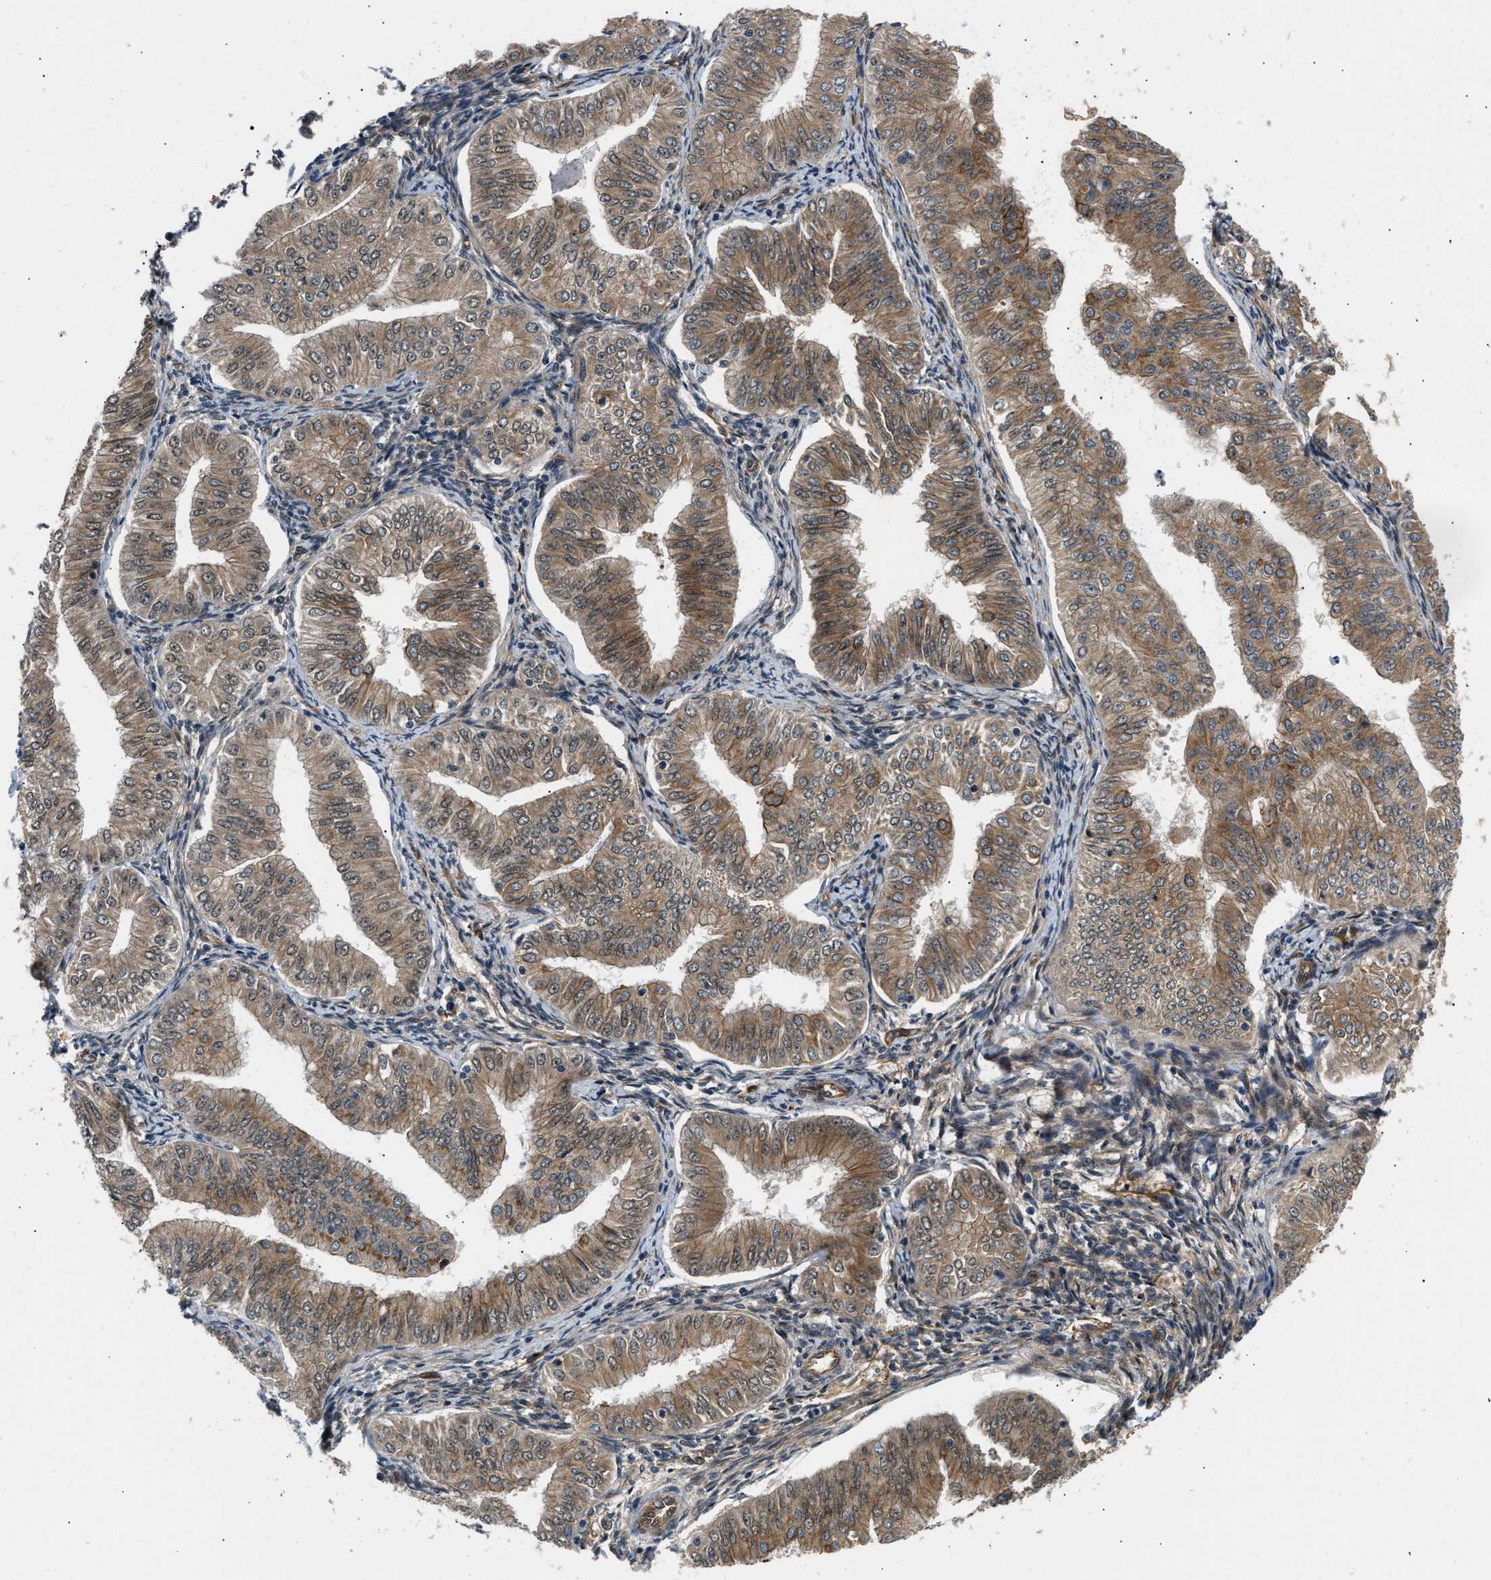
{"staining": {"intensity": "moderate", "quantity": ">75%", "location": "cytoplasmic/membranous"}, "tissue": "endometrial cancer", "cell_type": "Tumor cells", "image_type": "cancer", "snomed": [{"axis": "morphology", "description": "Normal tissue, NOS"}, {"axis": "morphology", "description": "Adenocarcinoma, NOS"}, {"axis": "topography", "description": "Endometrium"}], "caption": "Human adenocarcinoma (endometrial) stained with a protein marker exhibits moderate staining in tumor cells.", "gene": "COPS2", "patient": {"sex": "female", "age": 53}}